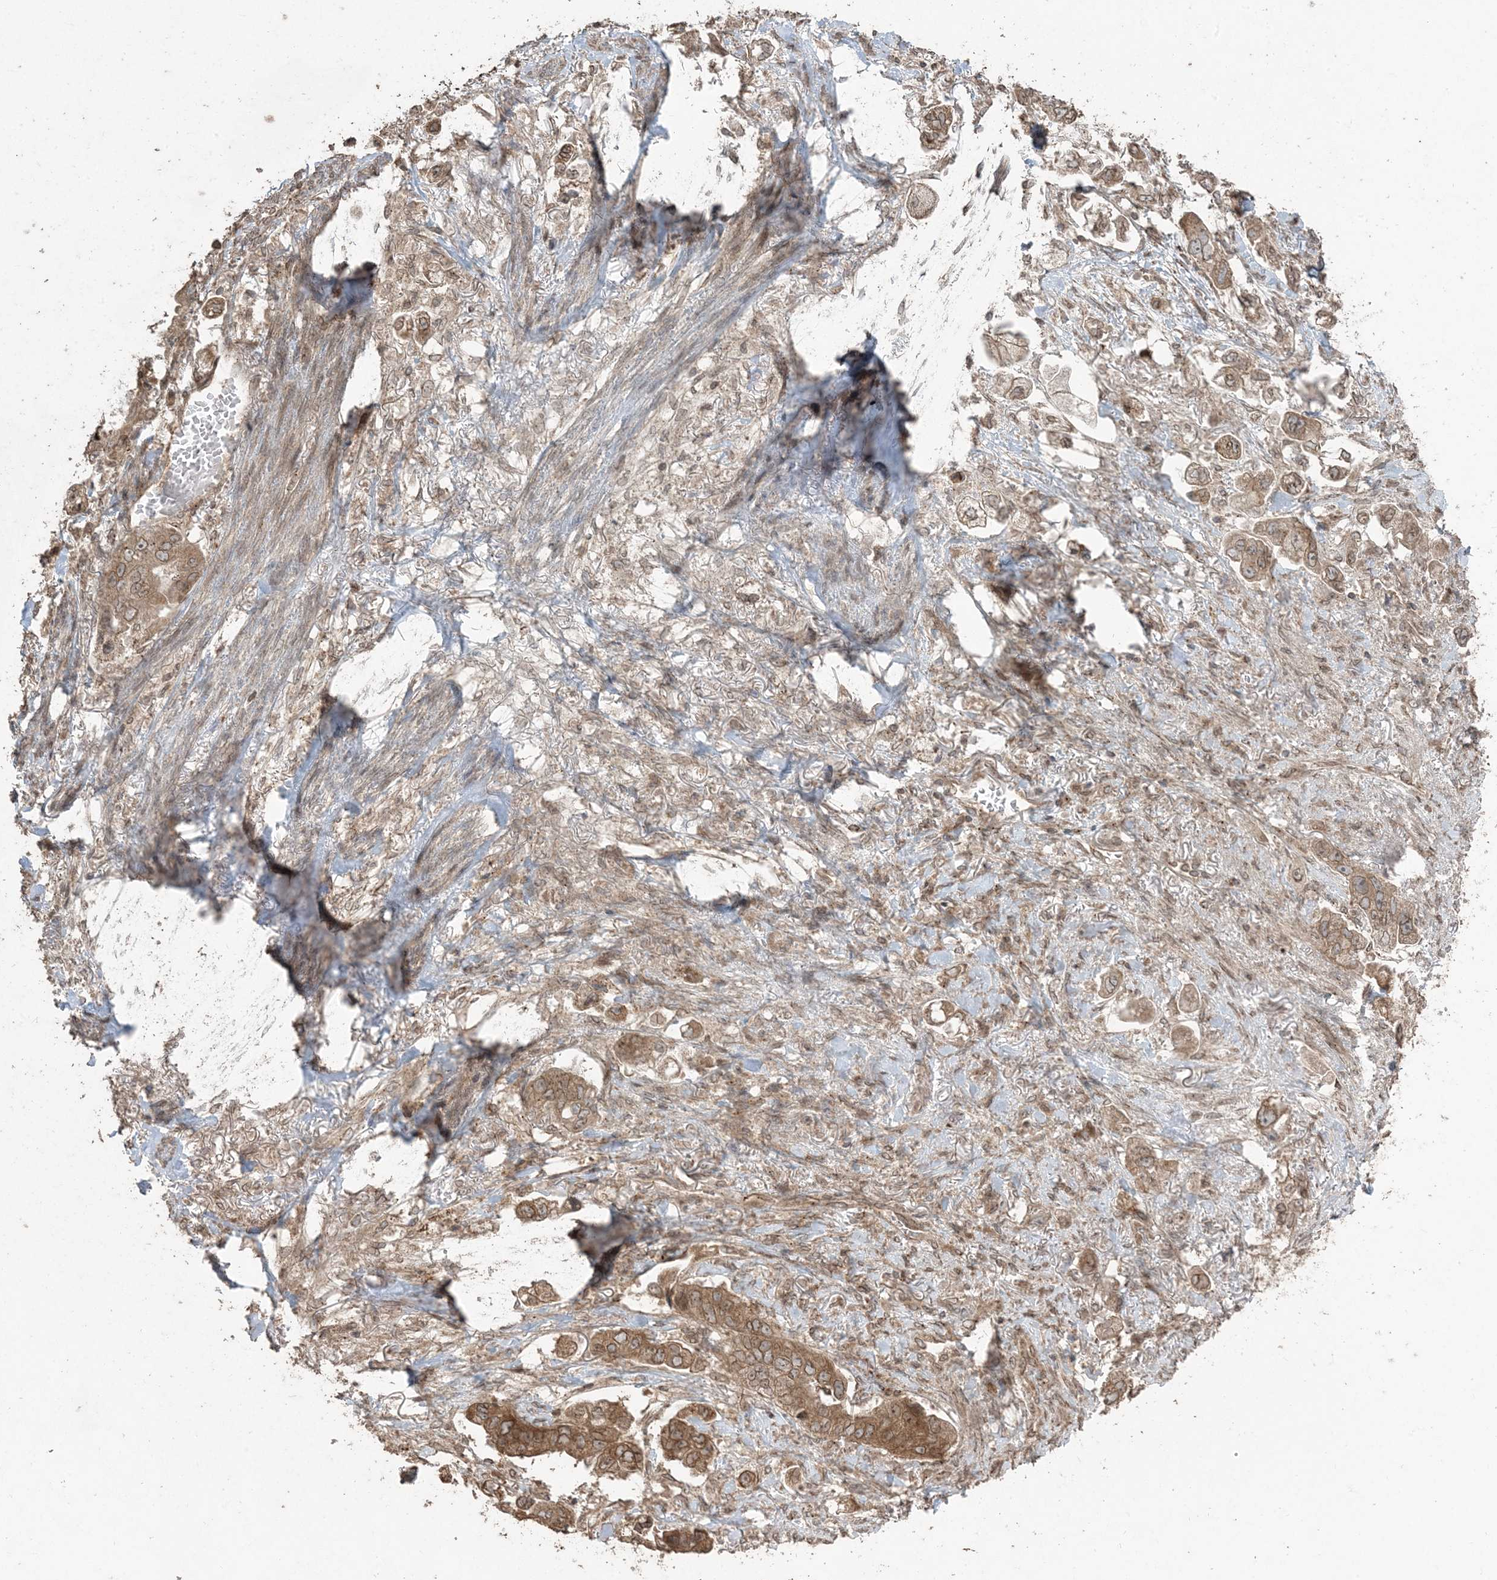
{"staining": {"intensity": "moderate", "quantity": ">75%", "location": "cytoplasmic/membranous,nuclear"}, "tissue": "stomach cancer", "cell_type": "Tumor cells", "image_type": "cancer", "snomed": [{"axis": "morphology", "description": "Adenocarcinoma, NOS"}, {"axis": "topography", "description": "Stomach"}], "caption": "Adenocarcinoma (stomach) was stained to show a protein in brown. There is medium levels of moderate cytoplasmic/membranous and nuclear expression in about >75% of tumor cells. The staining was performed using DAB, with brown indicating positive protein expression. Nuclei are stained blue with hematoxylin.", "gene": "DDX19B", "patient": {"sex": "male", "age": 62}}